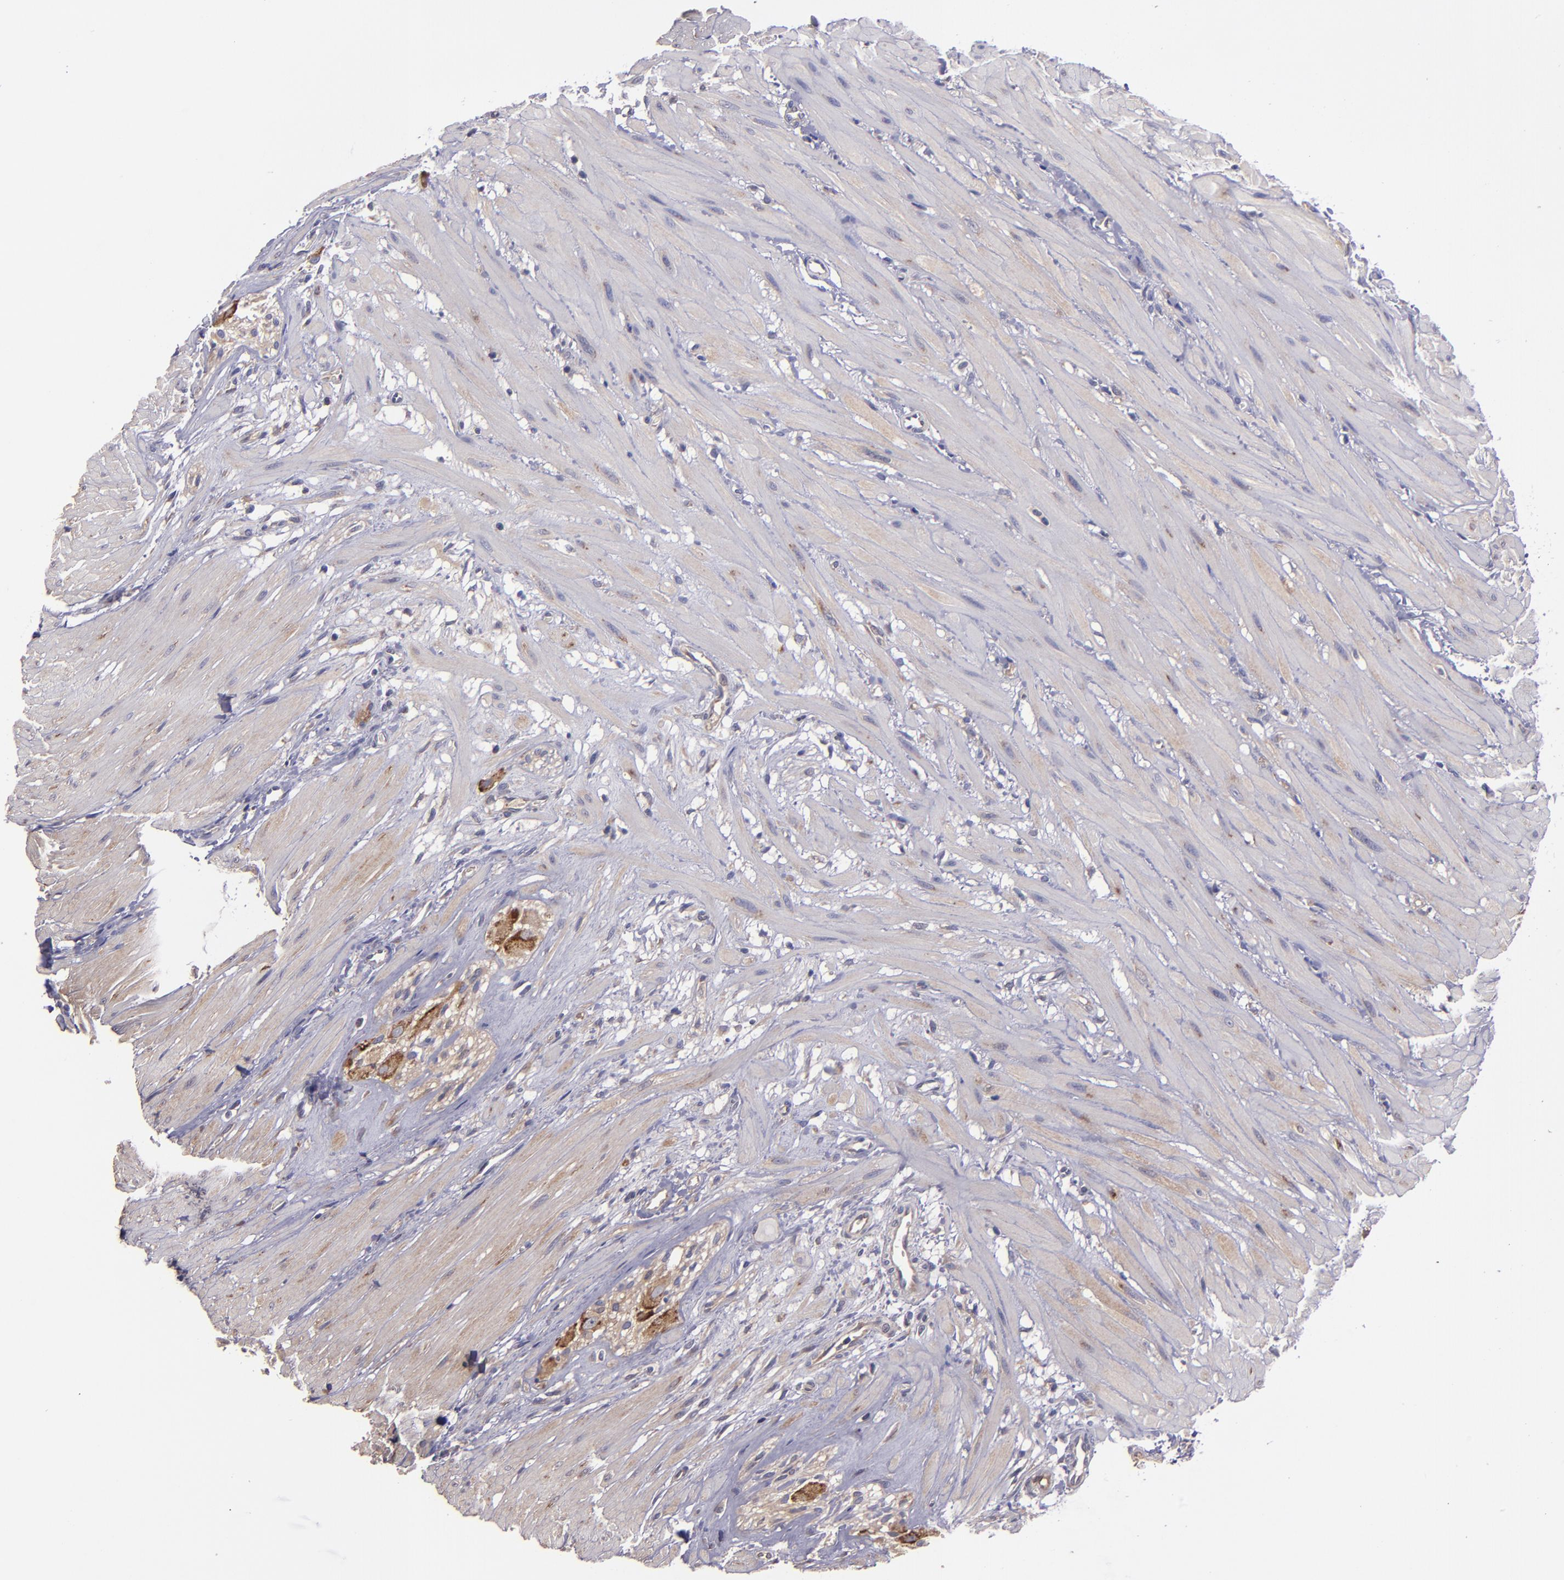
{"staining": {"intensity": "moderate", "quantity": "25%-75%", "location": "cytoplasmic/membranous"}, "tissue": "small intestine", "cell_type": "Glandular cells", "image_type": "normal", "snomed": [{"axis": "morphology", "description": "Normal tissue, NOS"}, {"axis": "topography", "description": "Small intestine"}], "caption": "This histopathology image displays immunohistochemistry staining of unremarkable small intestine, with medium moderate cytoplasmic/membranous expression in about 25%-75% of glandular cells.", "gene": "CARS1", "patient": {"sex": "female", "age": 61}}